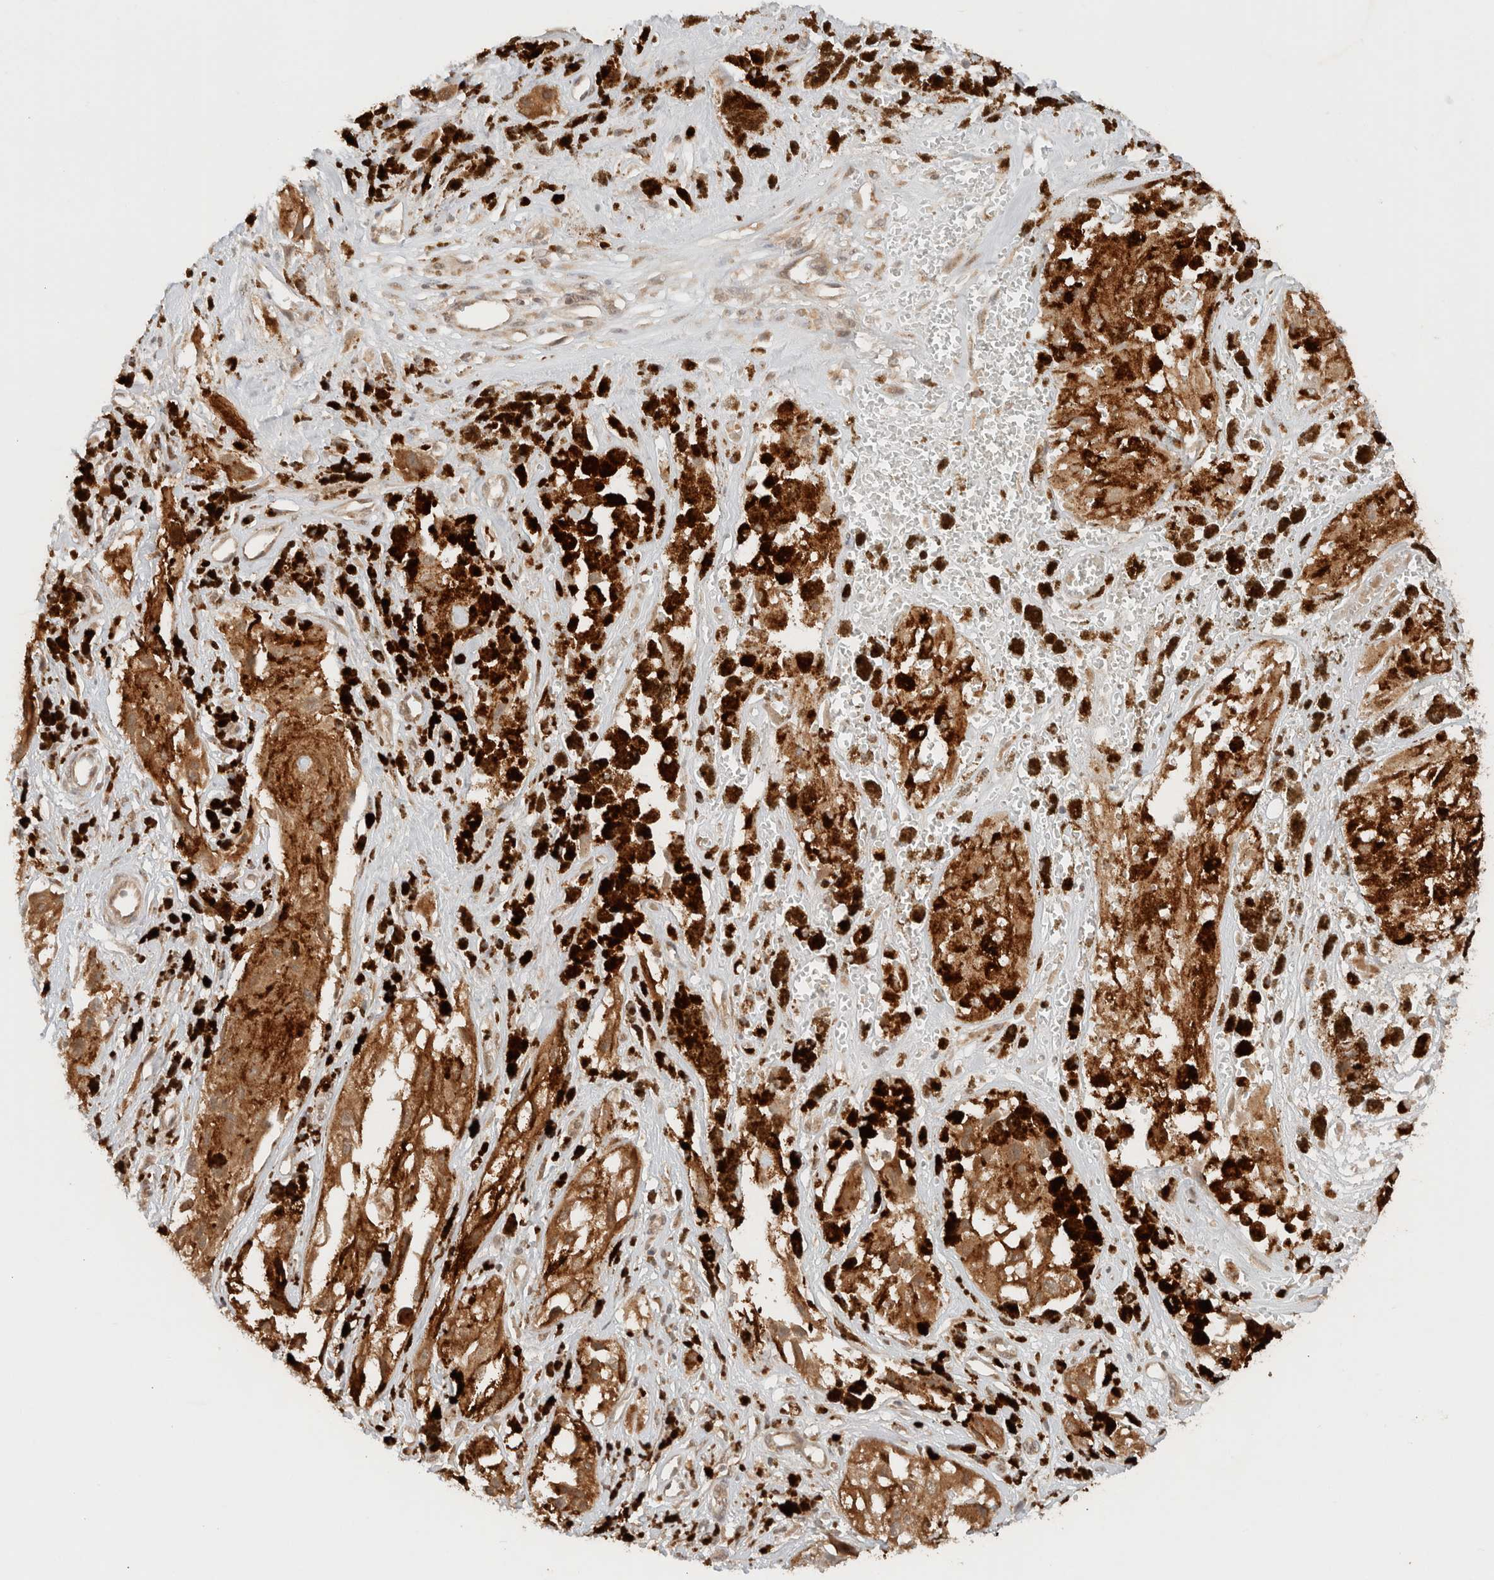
{"staining": {"intensity": "moderate", "quantity": ">75%", "location": "cytoplasmic/membranous"}, "tissue": "melanoma", "cell_type": "Tumor cells", "image_type": "cancer", "snomed": [{"axis": "morphology", "description": "Malignant melanoma, NOS"}, {"axis": "topography", "description": "Skin"}], "caption": "Human melanoma stained with a brown dye shows moderate cytoplasmic/membranous positive expression in about >75% of tumor cells.", "gene": "ARFGEF2", "patient": {"sex": "male", "age": 88}}